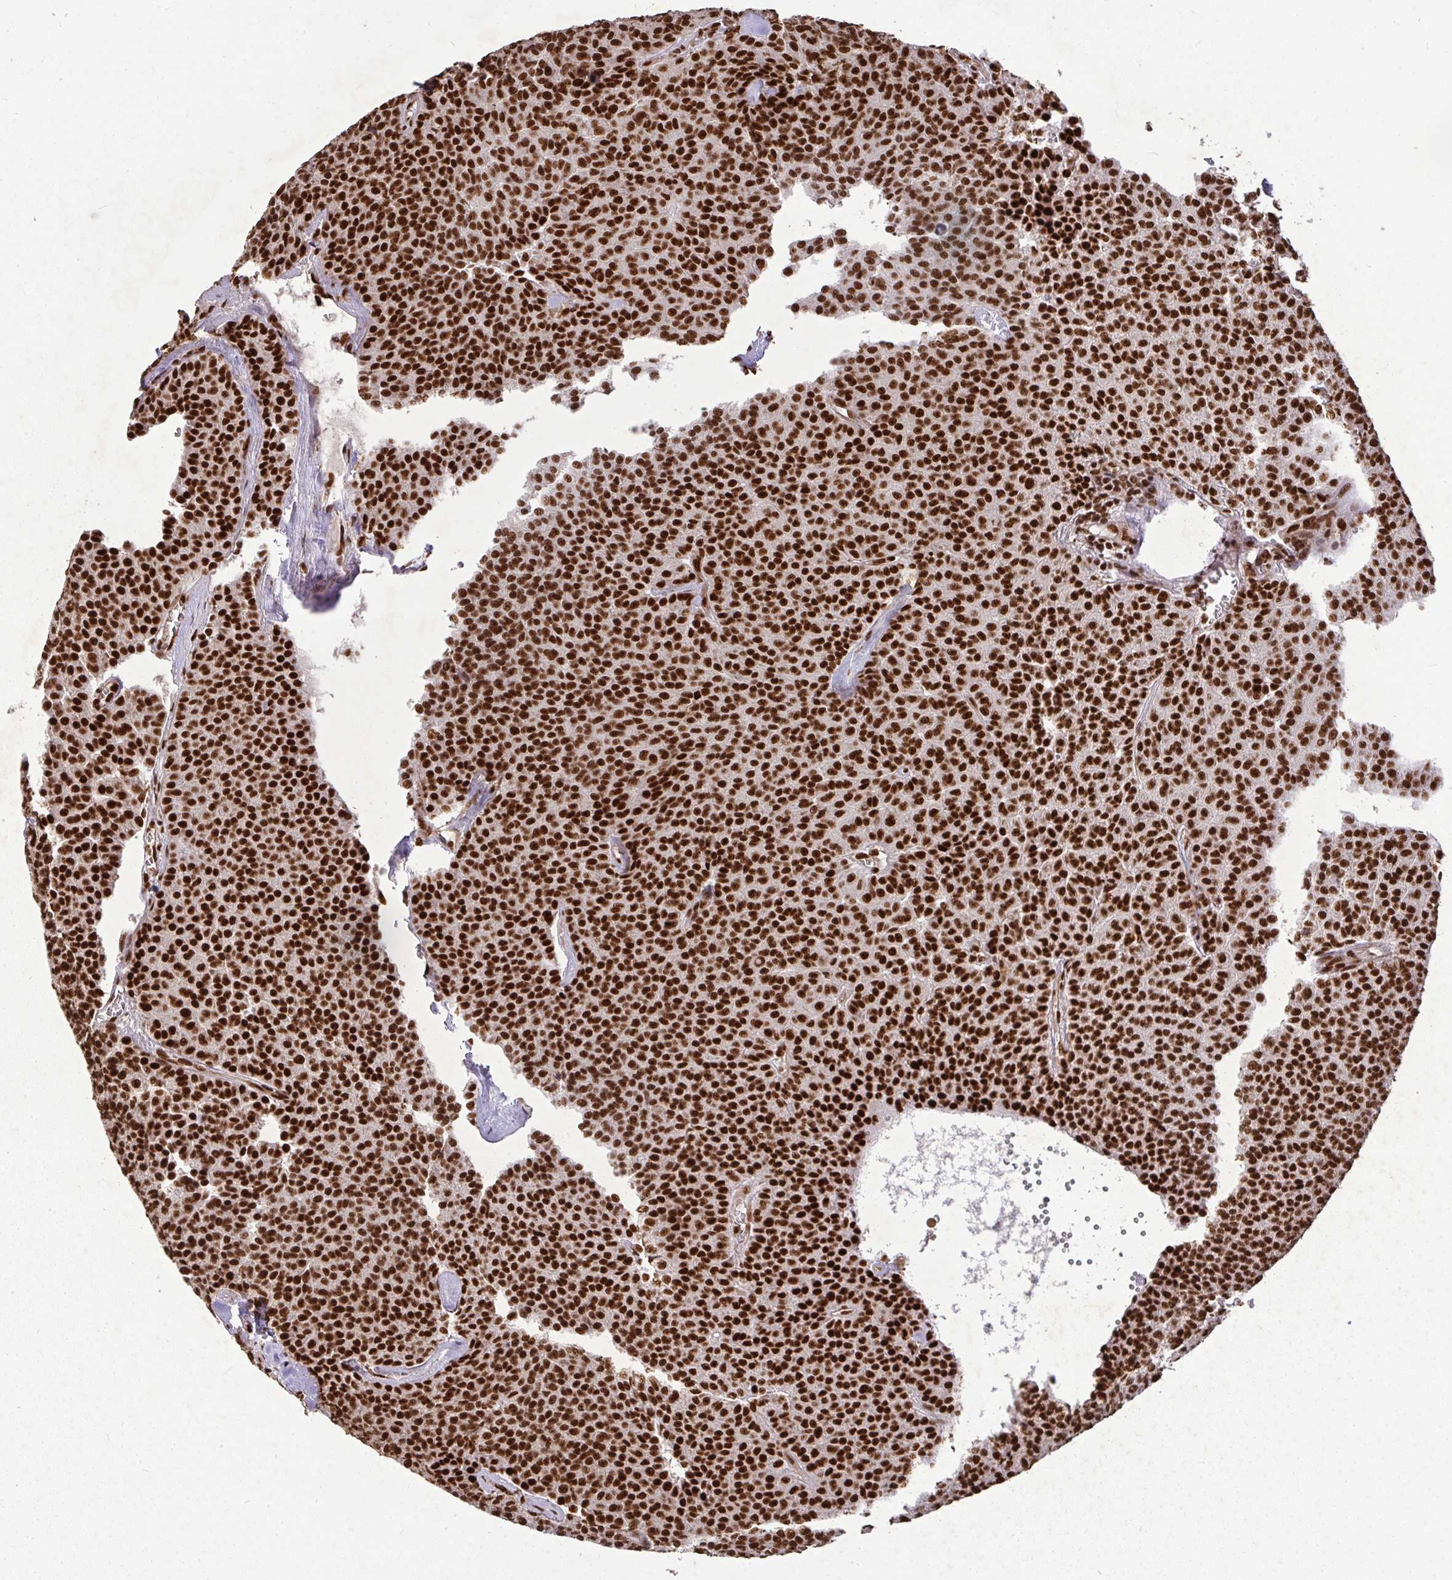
{"staining": {"intensity": "strong", "quantity": ">75%", "location": "nuclear"}, "tissue": "carcinoid", "cell_type": "Tumor cells", "image_type": "cancer", "snomed": [{"axis": "morphology", "description": "Carcinoid, malignant, NOS"}, {"axis": "topography", "description": "Lung"}], "caption": "An IHC histopathology image of tumor tissue is shown. Protein staining in brown labels strong nuclear positivity in malignant carcinoid within tumor cells.", "gene": "U2AF1", "patient": {"sex": "male", "age": 61}}